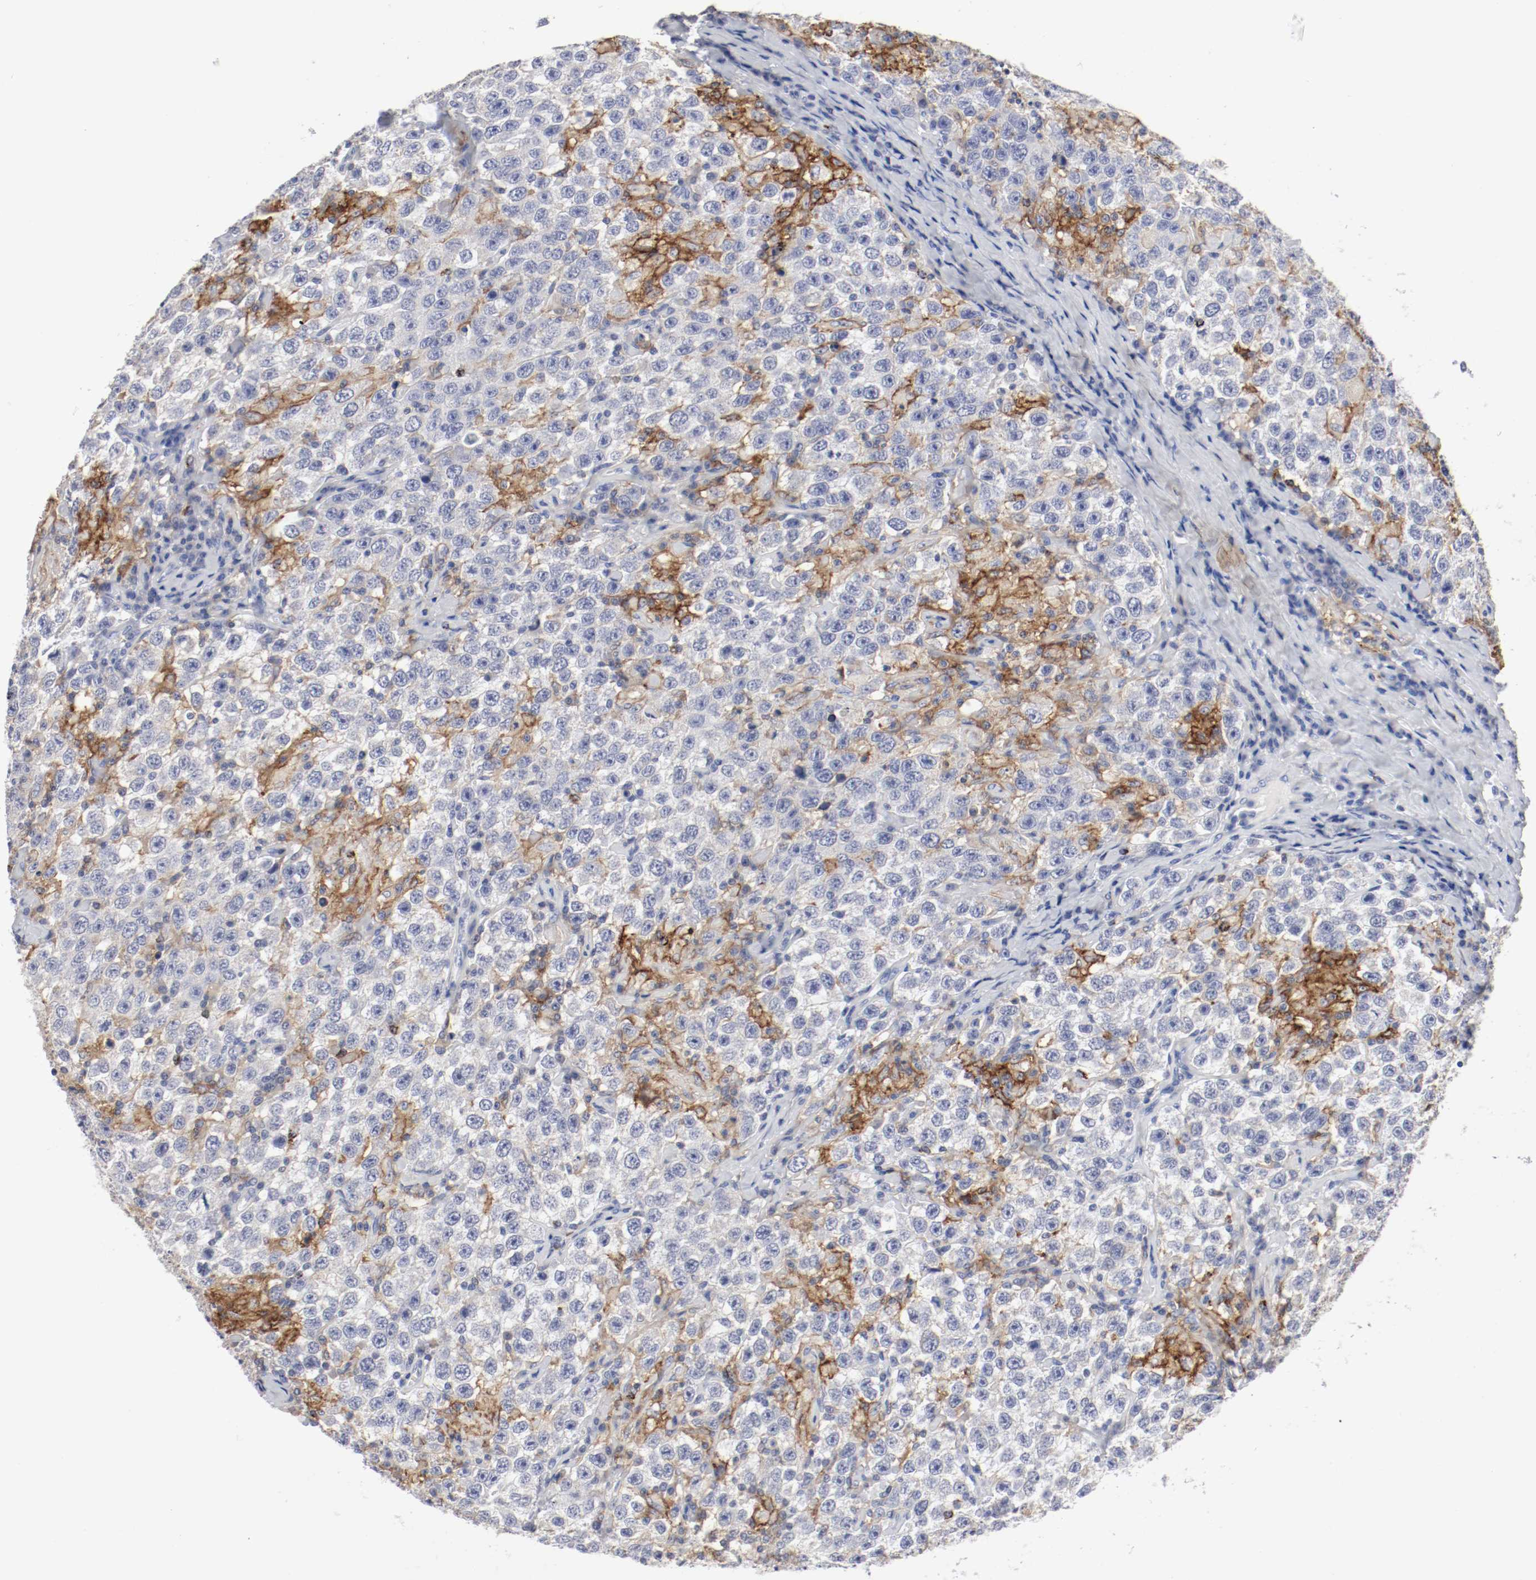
{"staining": {"intensity": "strong", "quantity": "<25%", "location": "cytoplasmic/membranous"}, "tissue": "testis cancer", "cell_type": "Tumor cells", "image_type": "cancer", "snomed": [{"axis": "morphology", "description": "Seminoma, NOS"}, {"axis": "topography", "description": "Testis"}], "caption": "Testis cancer (seminoma) stained for a protein exhibits strong cytoplasmic/membranous positivity in tumor cells.", "gene": "ITGAX", "patient": {"sex": "male", "age": 41}}